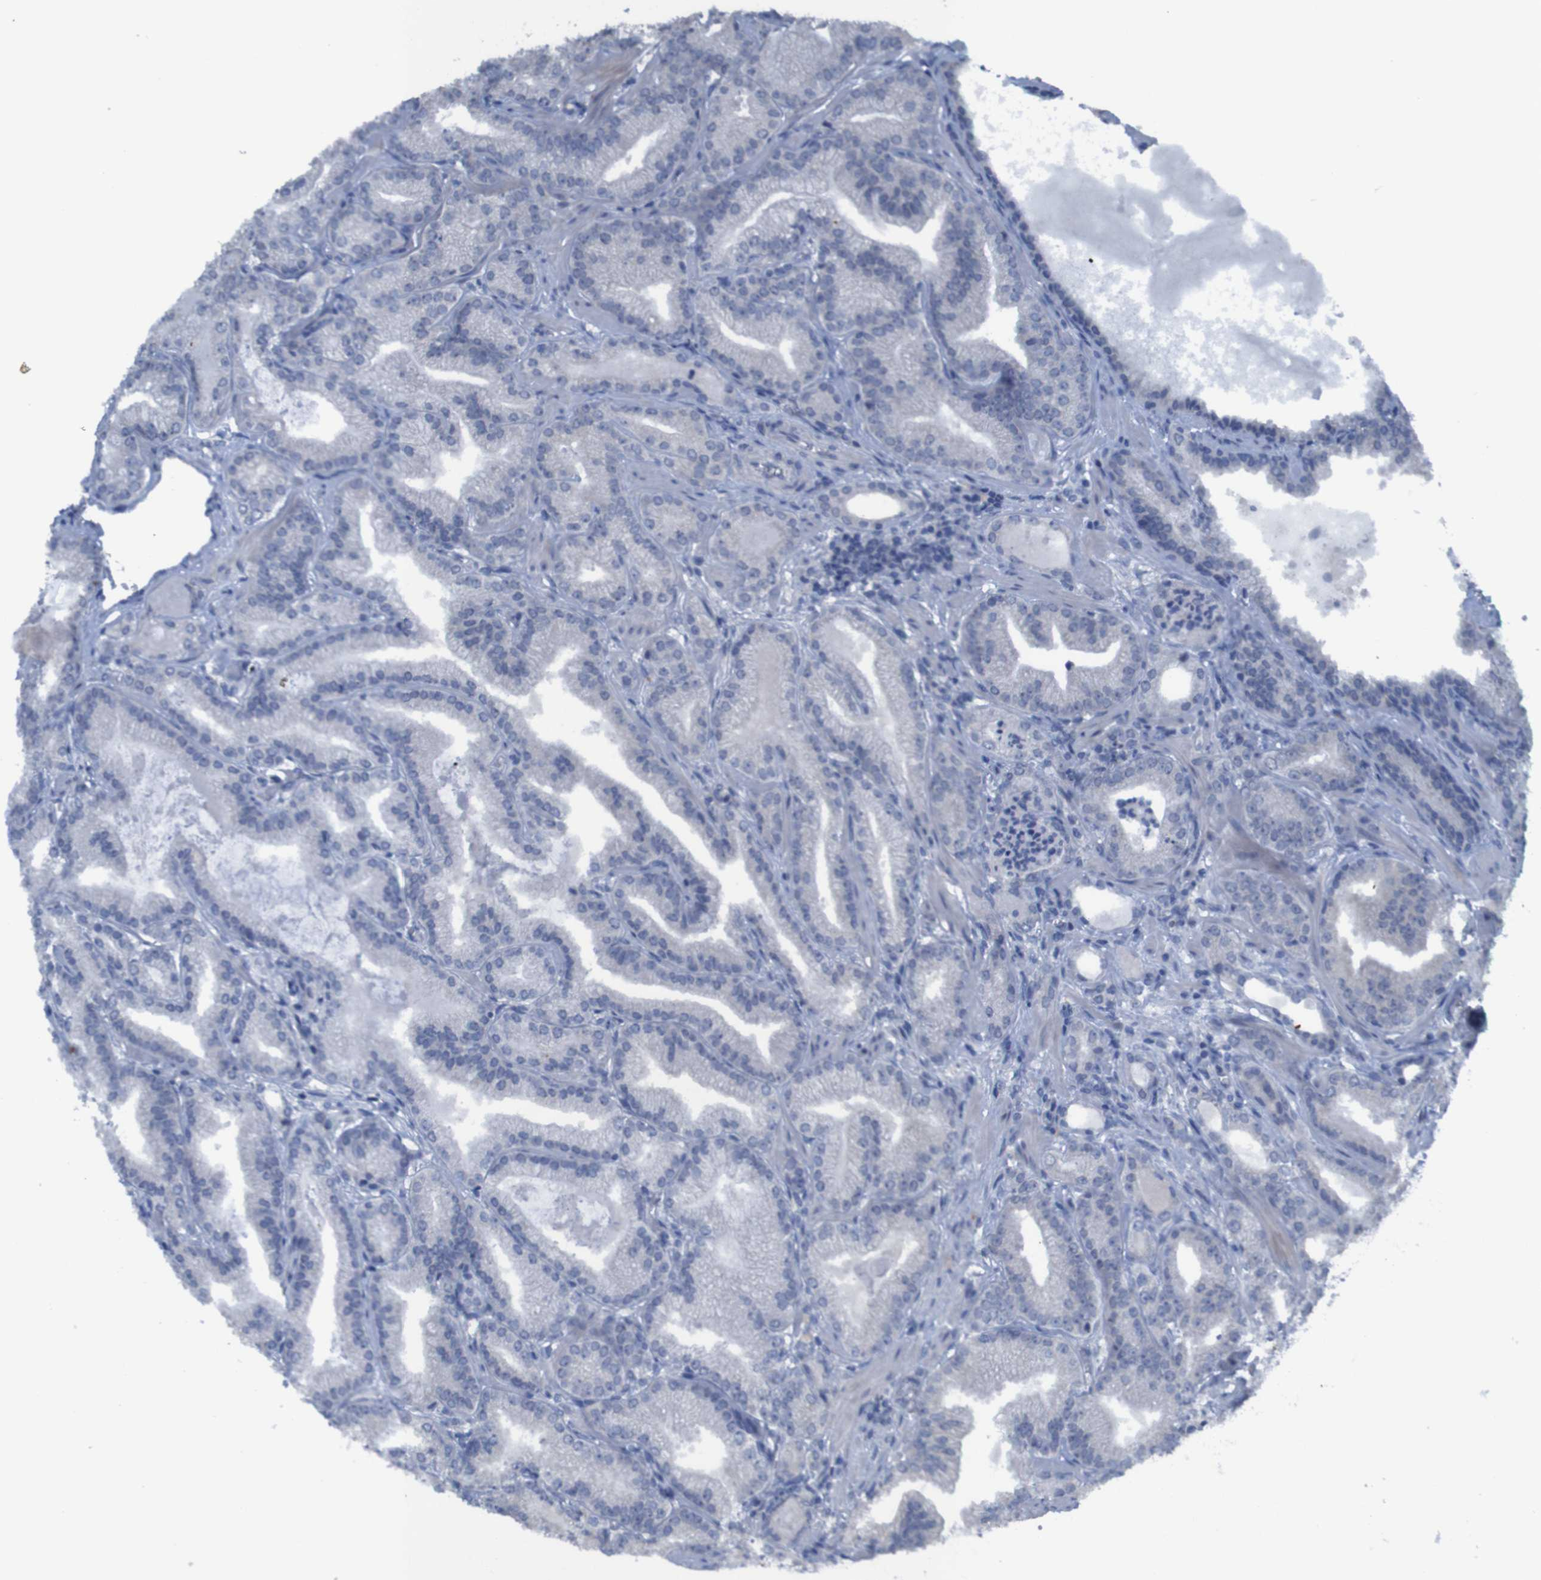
{"staining": {"intensity": "negative", "quantity": "none", "location": "none"}, "tissue": "prostate cancer", "cell_type": "Tumor cells", "image_type": "cancer", "snomed": [{"axis": "morphology", "description": "Adenocarcinoma, Low grade"}, {"axis": "topography", "description": "Prostate"}], "caption": "A photomicrograph of prostate cancer stained for a protein displays no brown staining in tumor cells.", "gene": "CLDN18", "patient": {"sex": "male", "age": 59}}